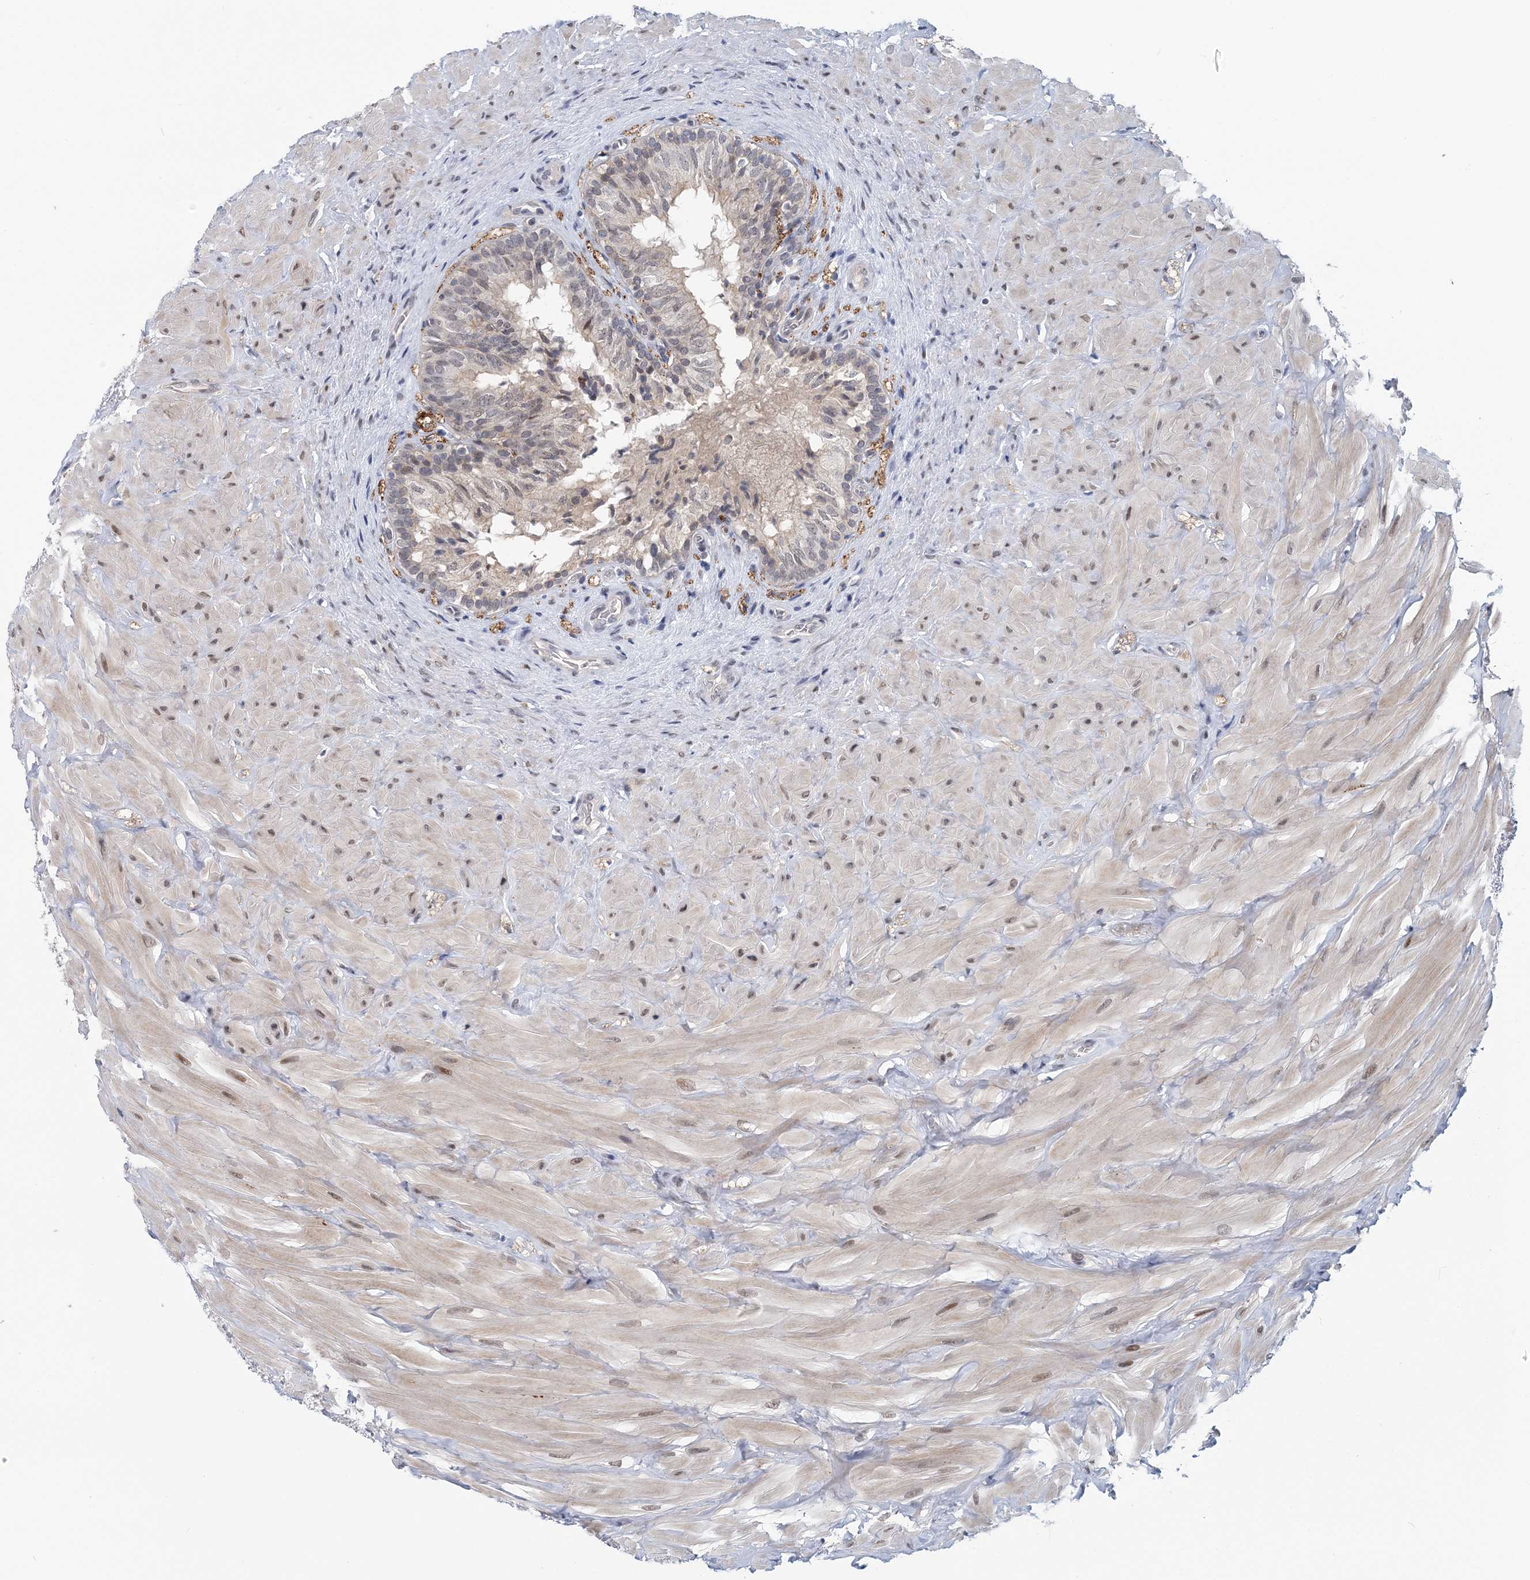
{"staining": {"intensity": "weak", "quantity": "25%-75%", "location": "cytoplasmic/membranous,nuclear"}, "tissue": "epididymis", "cell_type": "Glandular cells", "image_type": "normal", "snomed": [{"axis": "morphology", "description": "Normal tissue, NOS"}, {"axis": "topography", "description": "Soft tissue"}, {"axis": "topography", "description": "Epididymis"}], "caption": "Brown immunohistochemical staining in benign epididymis demonstrates weak cytoplasmic/membranous,nuclear staining in about 25%-75% of glandular cells. (IHC, brightfield microscopy, high magnification).", "gene": "HYCC2", "patient": {"sex": "male", "age": 26}}